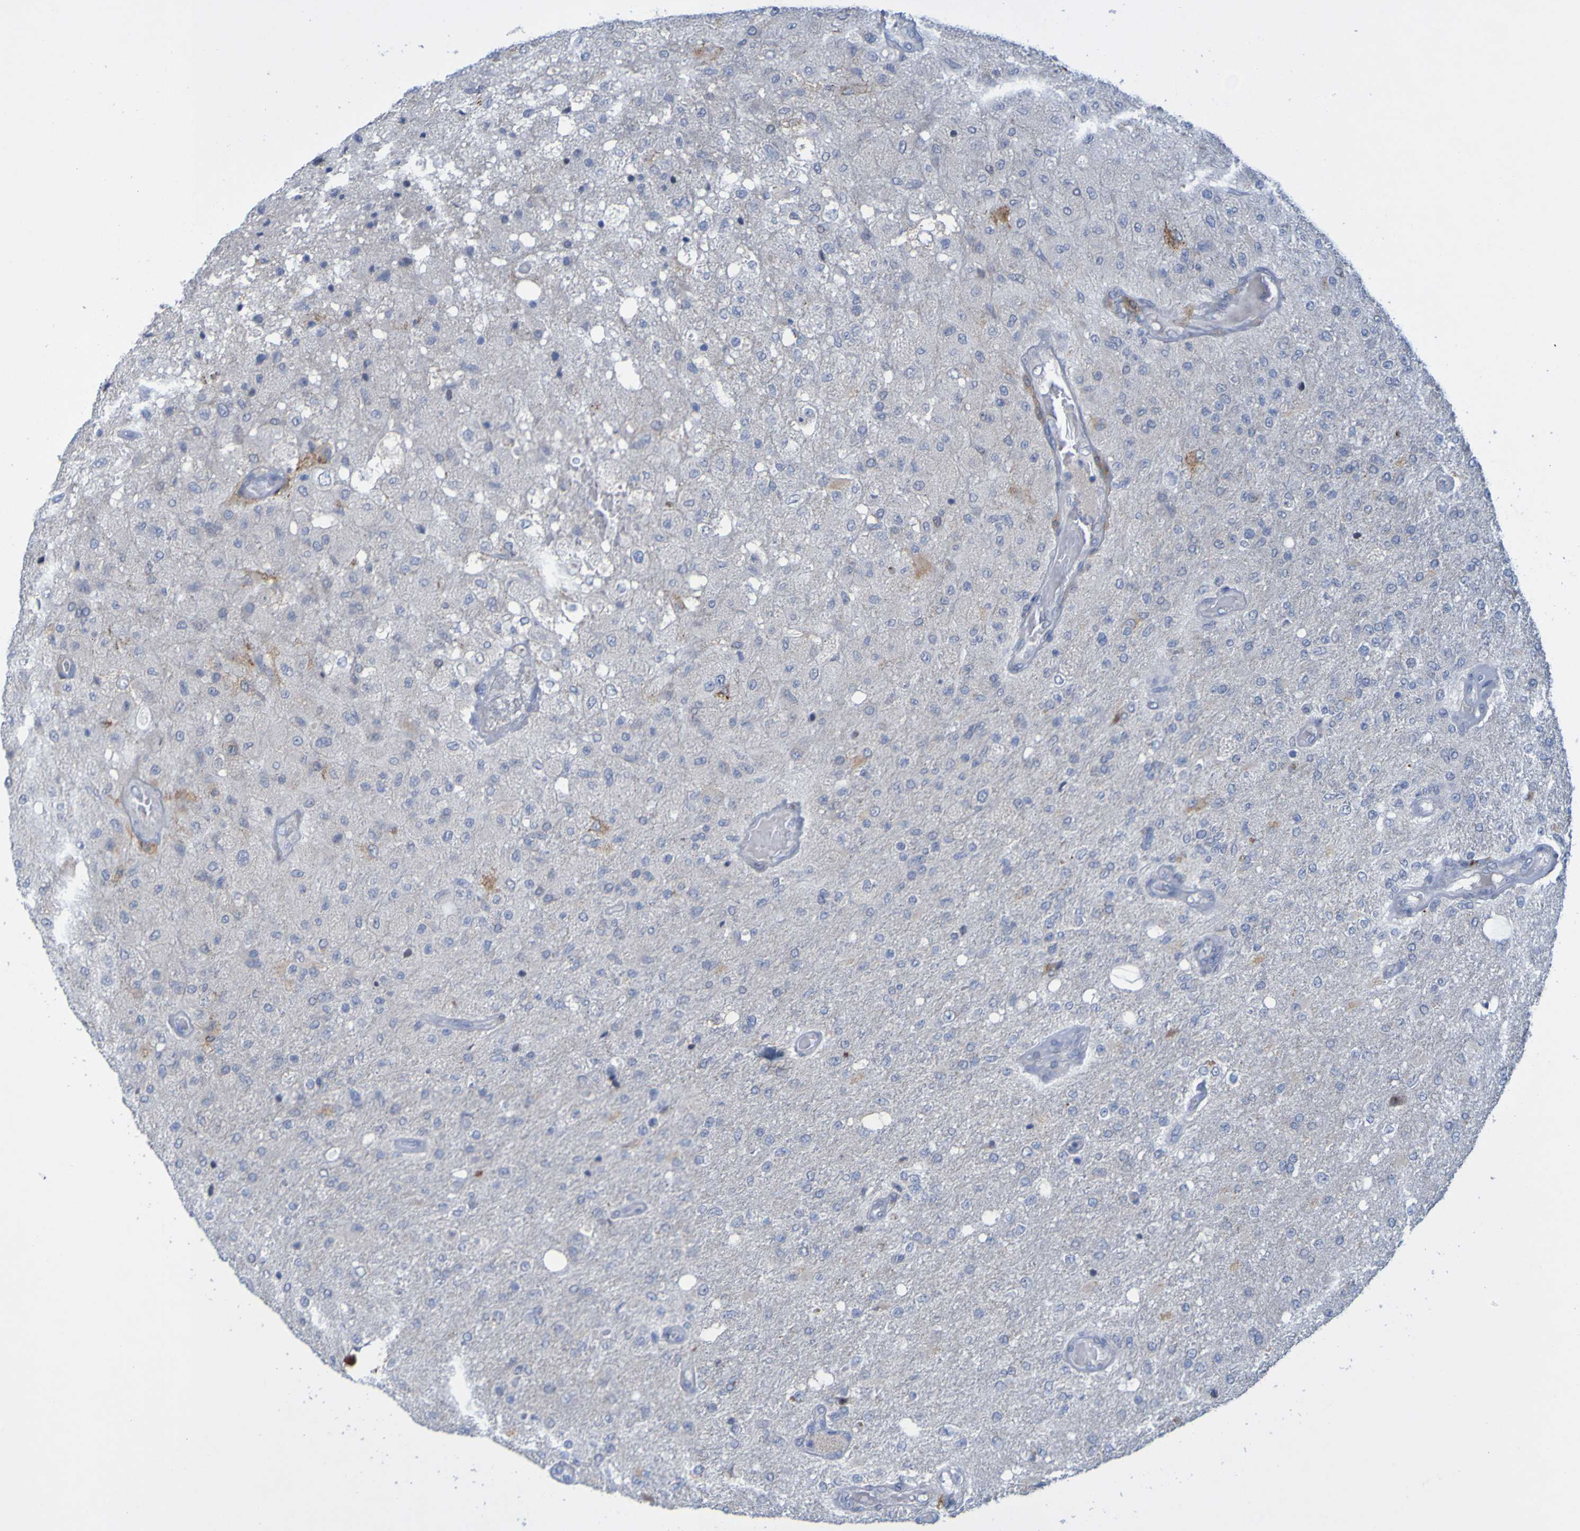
{"staining": {"intensity": "weak", "quantity": "<25%", "location": "cytoplasmic/membranous"}, "tissue": "glioma", "cell_type": "Tumor cells", "image_type": "cancer", "snomed": [{"axis": "morphology", "description": "Normal tissue, NOS"}, {"axis": "morphology", "description": "Glioma, malignant, High grade"}, {"axis": "topography", "description": "Cerebral cortex"}], "caption": "Immunohistochemistry micrograph of neoplastic tissue: glioma stained with DAB exhibits no significant protein positivity in tumor cells.", "gene": "LILRB5", "patient": {"sex": "male", "age": 77}}